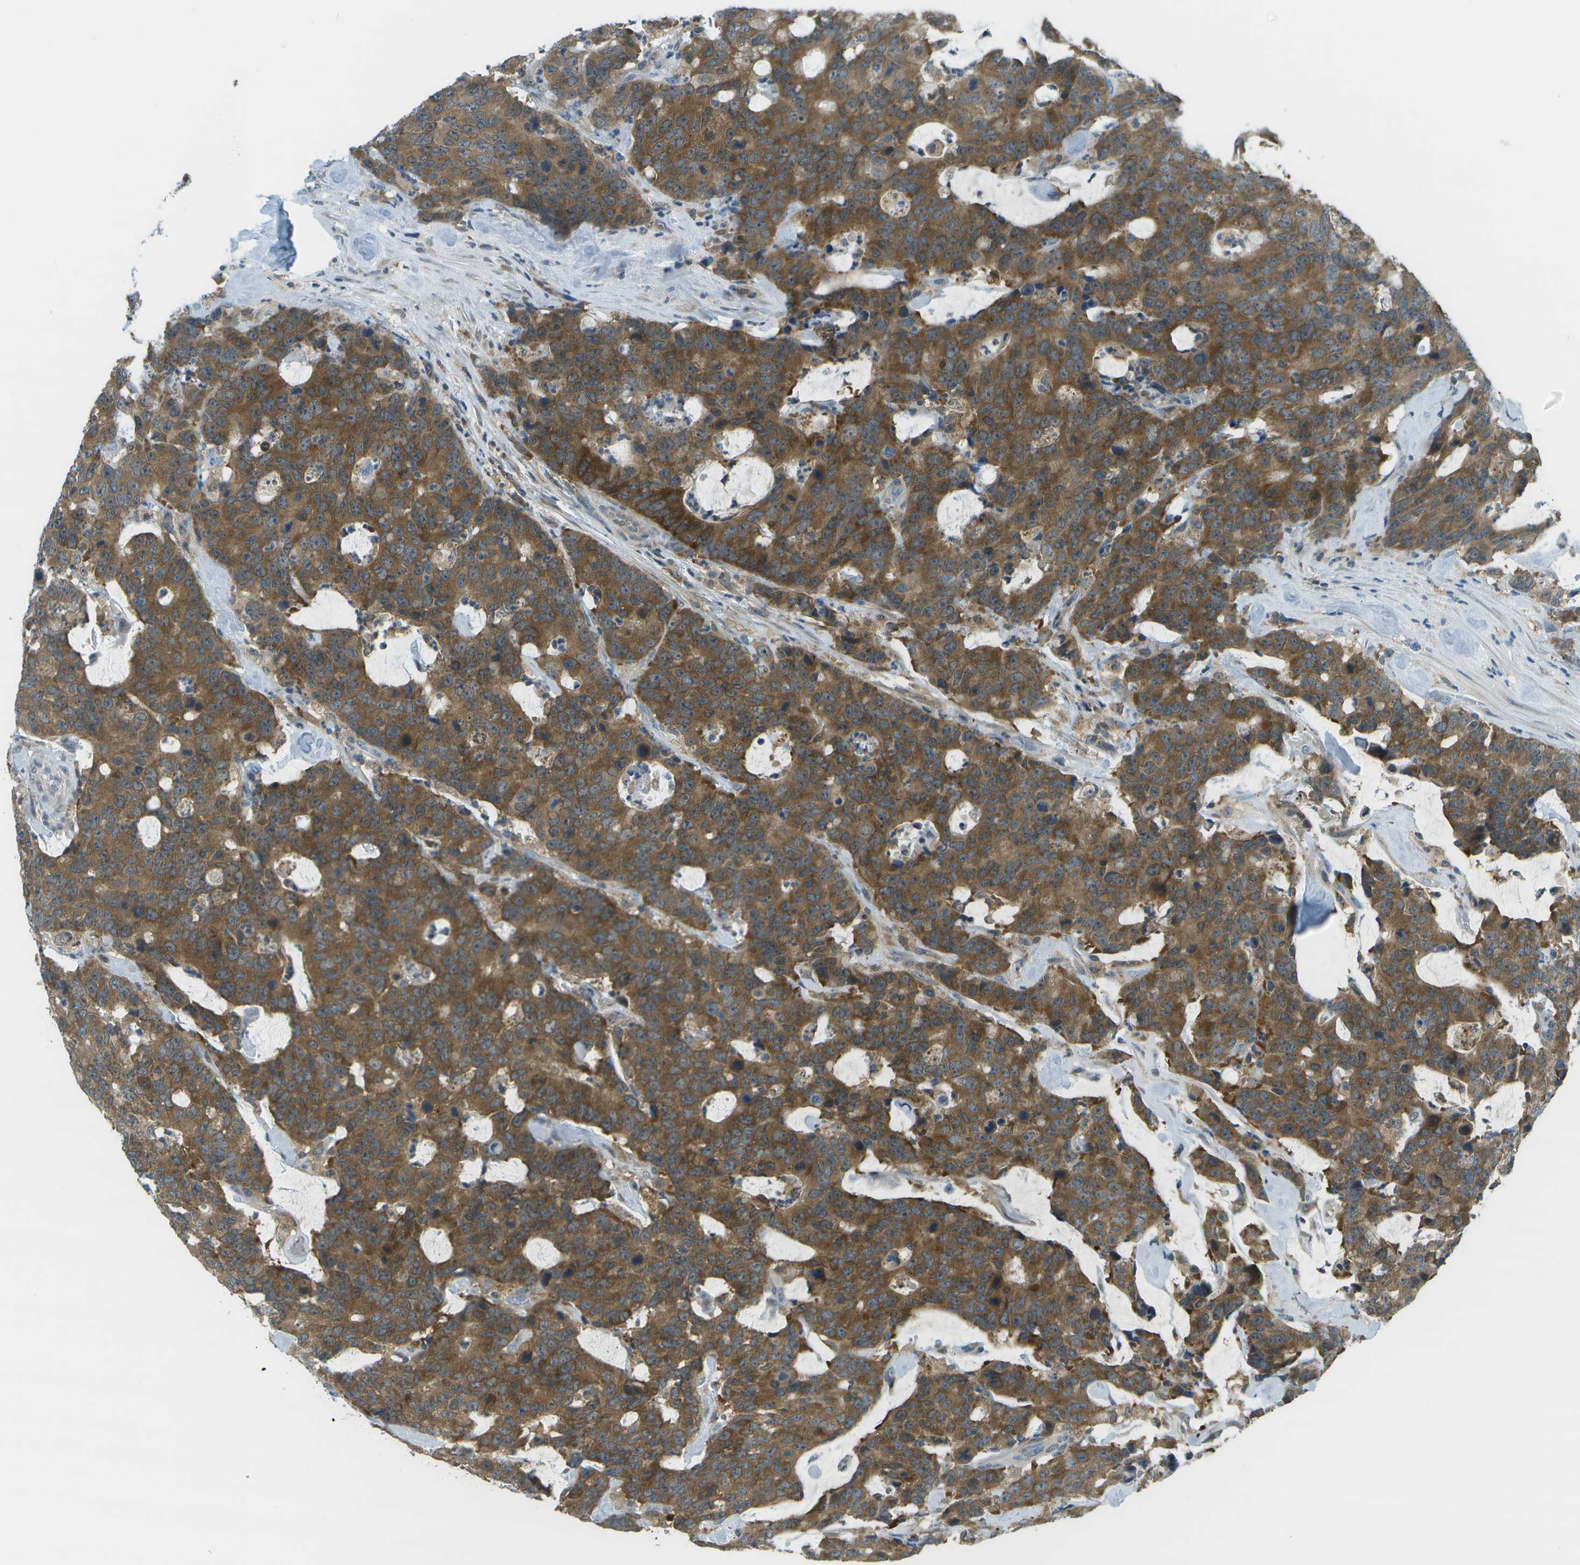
{"staining": {"intensity": "moderate", "quantity": ">75%", "location": "cytoplasmic/membranous"}, "tissue": "colorectal cancer", "cell_type": "Tumor cells", "image_type": "cancer", "snomed": [{"axis": "morphology", "description": "Adenocarcinoma, NOS"}, {"axis": "topography", "description": "Colon"}], "caption": "Protein staining of adenocarcinoma (colorectal) tissue exhibits moderate cytoplasmic/membranous positivity in about >75% of tumor cells.", "gene": "CDH23", "patient": {"sex": "female", "age": 86}}